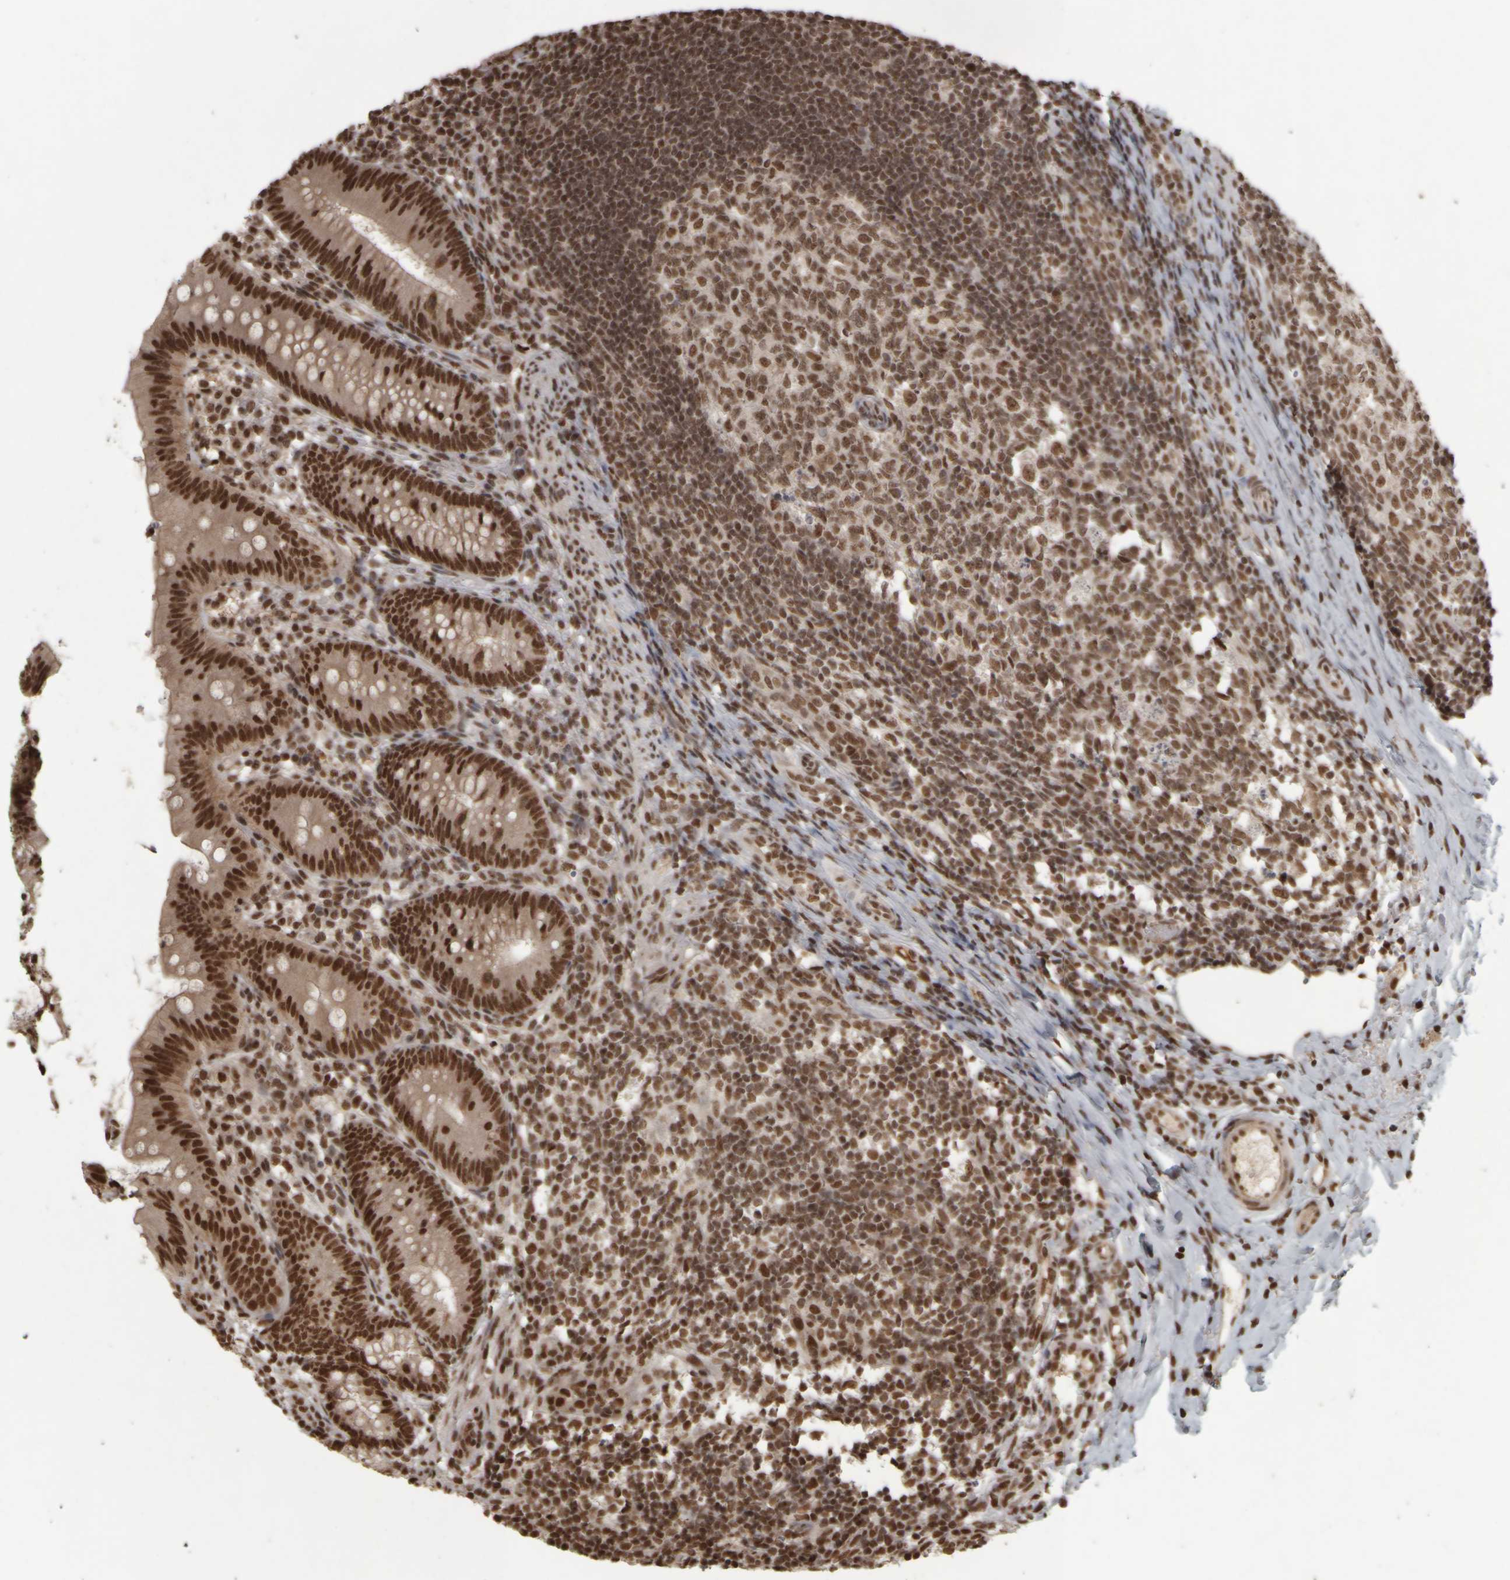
{"staining": {"intensity": "strong", "quantity": ">75%", "location": "nuclear"}, "tissue": "appendix", "cell_type": "Glandular cells", "image_type": "normal", "snomed": [{"axis": "morphology", "description": "Normal tissue, NOS"}, {"axis": "topography", "description": "Appendix"}], "caption": "A photomicrograph of appendix stained for a protein demonstrates strong nuclear brown staining in glandular cells.", "gene": "ZFHX4", "patient": {"sex": "male", "age": 1}}